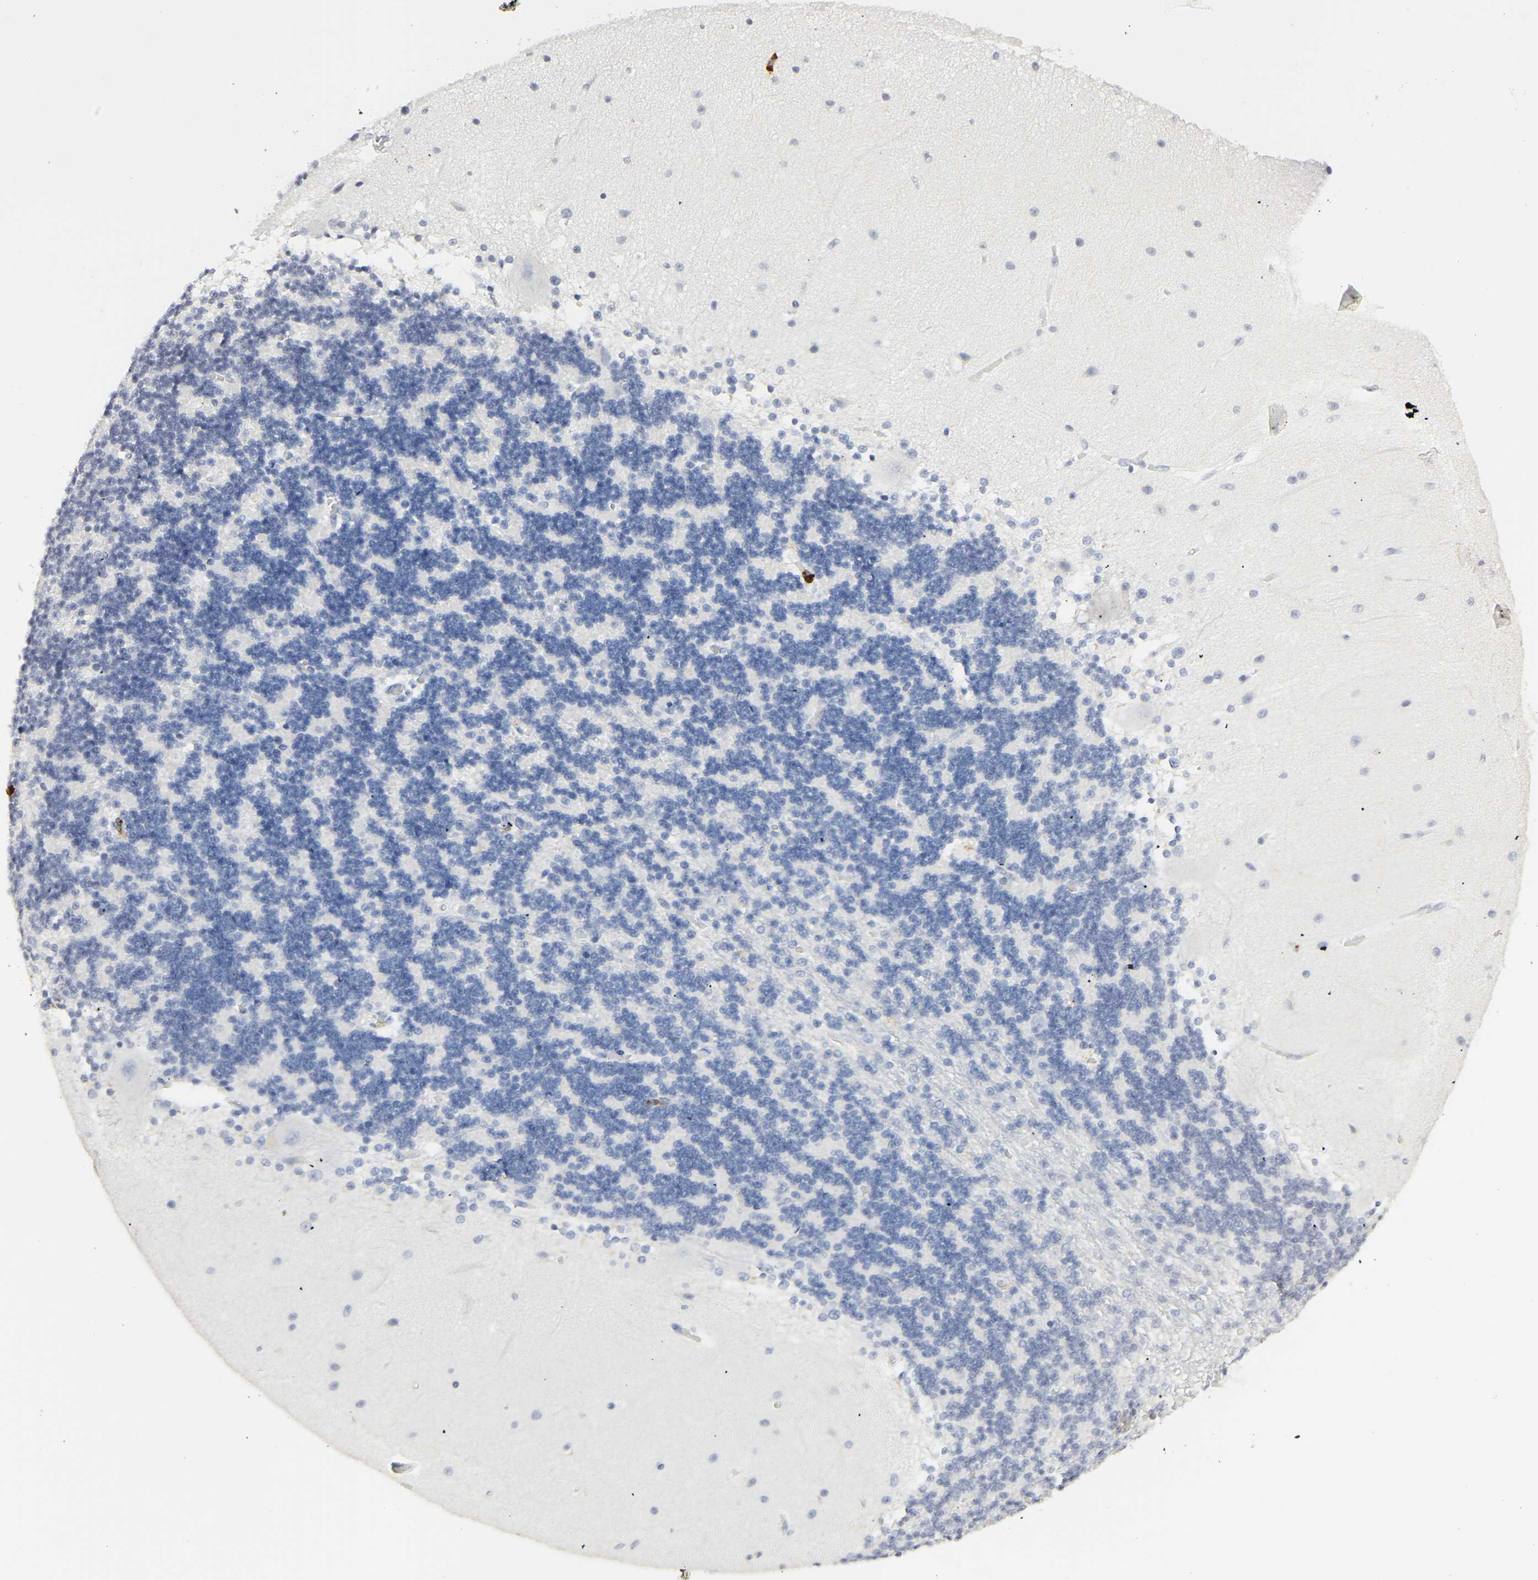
{"staining": {"intensity": "negative", "quantity": "none", "location": "none"}, "tissue": "cerebellum", "cell_type": "Cells in granular layer", "image_type": "normal", "snomed": [{"axis": "morphology", "description": "Normal tissue, NOS"}, {"axis": "topography", "description": "Cerebellum"}], "caption": "This is an IHC photomicrograph of normal human cerebellum. There is no staining in cells in granular layer.", "gene": "MPO", "patient": {"sex": "female", "age": 54}}